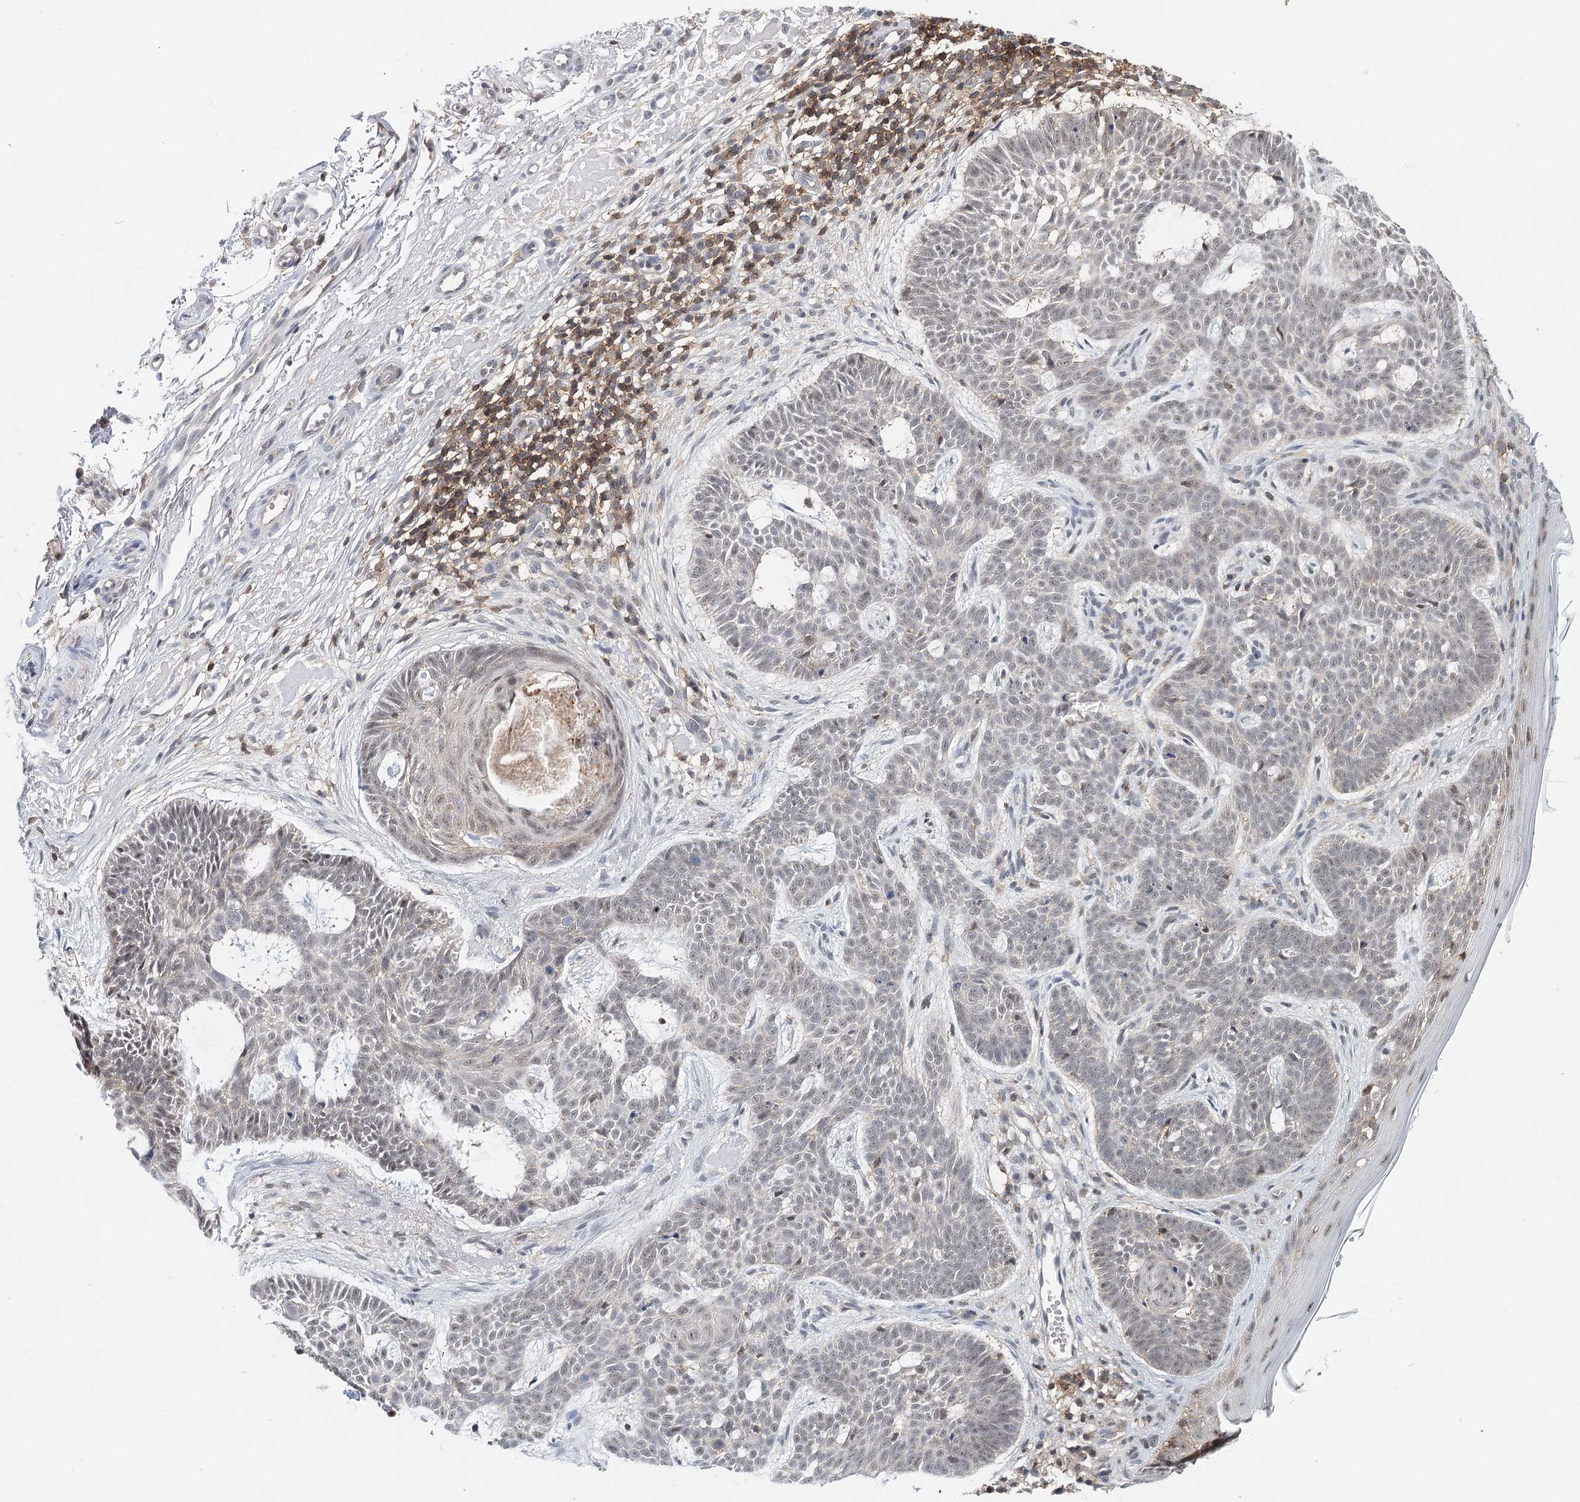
{"staining": {"intensity": "weak", "quantity": "<25%", "location": "nuclear"}, "tissue": "skin cancer", "cell_type": "Tumor cells", "image_type": "cancer", "snomed": [{"axis": "morphology", "description": "Basal cell carcinoma"}, {"axis": "topography", "description": "Skin"}], "caption": "Tumor cells are negative for protein expression in human skin cancer. The staining is performed using DAB (3,3'-diaminobenzidine) brown chromogen with nuclei counter-stained in using hematoxylin.", "gene": "CDC42SE2", "patient": {"sex": "male", "age": 85}}